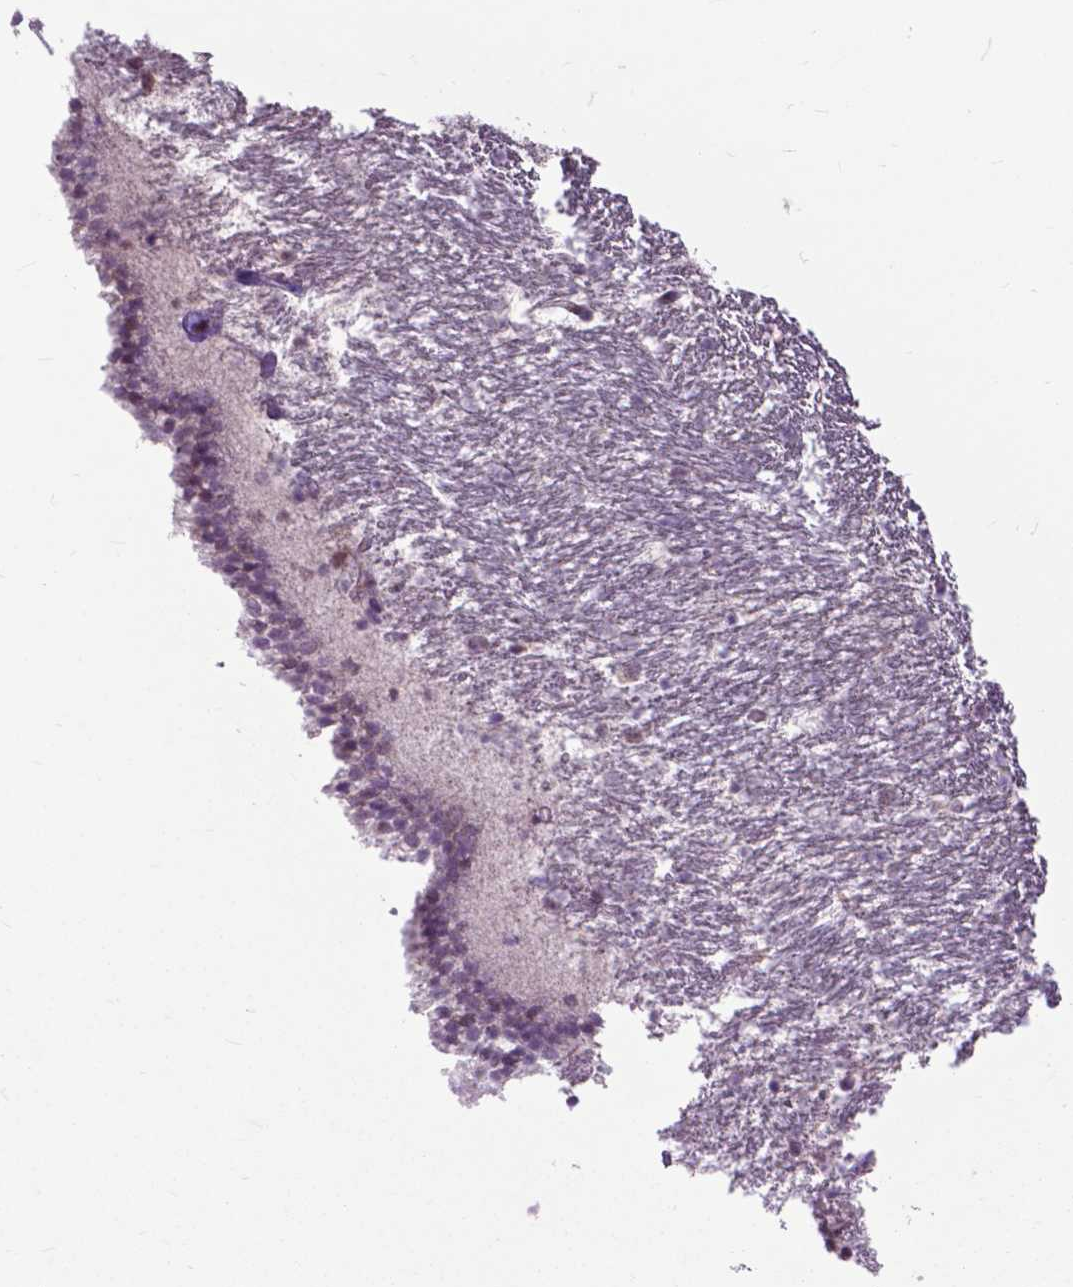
{"staining": {"intensity": "negative", "quantity": "none", "location": "none"}, "tissue": "hippocampus", "cell_type": "Glial cells", "image_type": "normal", "snomed": [{"axis": "morphology", "description": "Normal tissue, NOS"}, {"axis": "topography", "description": "Hippocampus"}], "caption": "The micrograph reveals no staining of glial cells in unremarkable hippocampus.", "gene": "FAF1", "patient": {"sex": "male", "age": 26}}